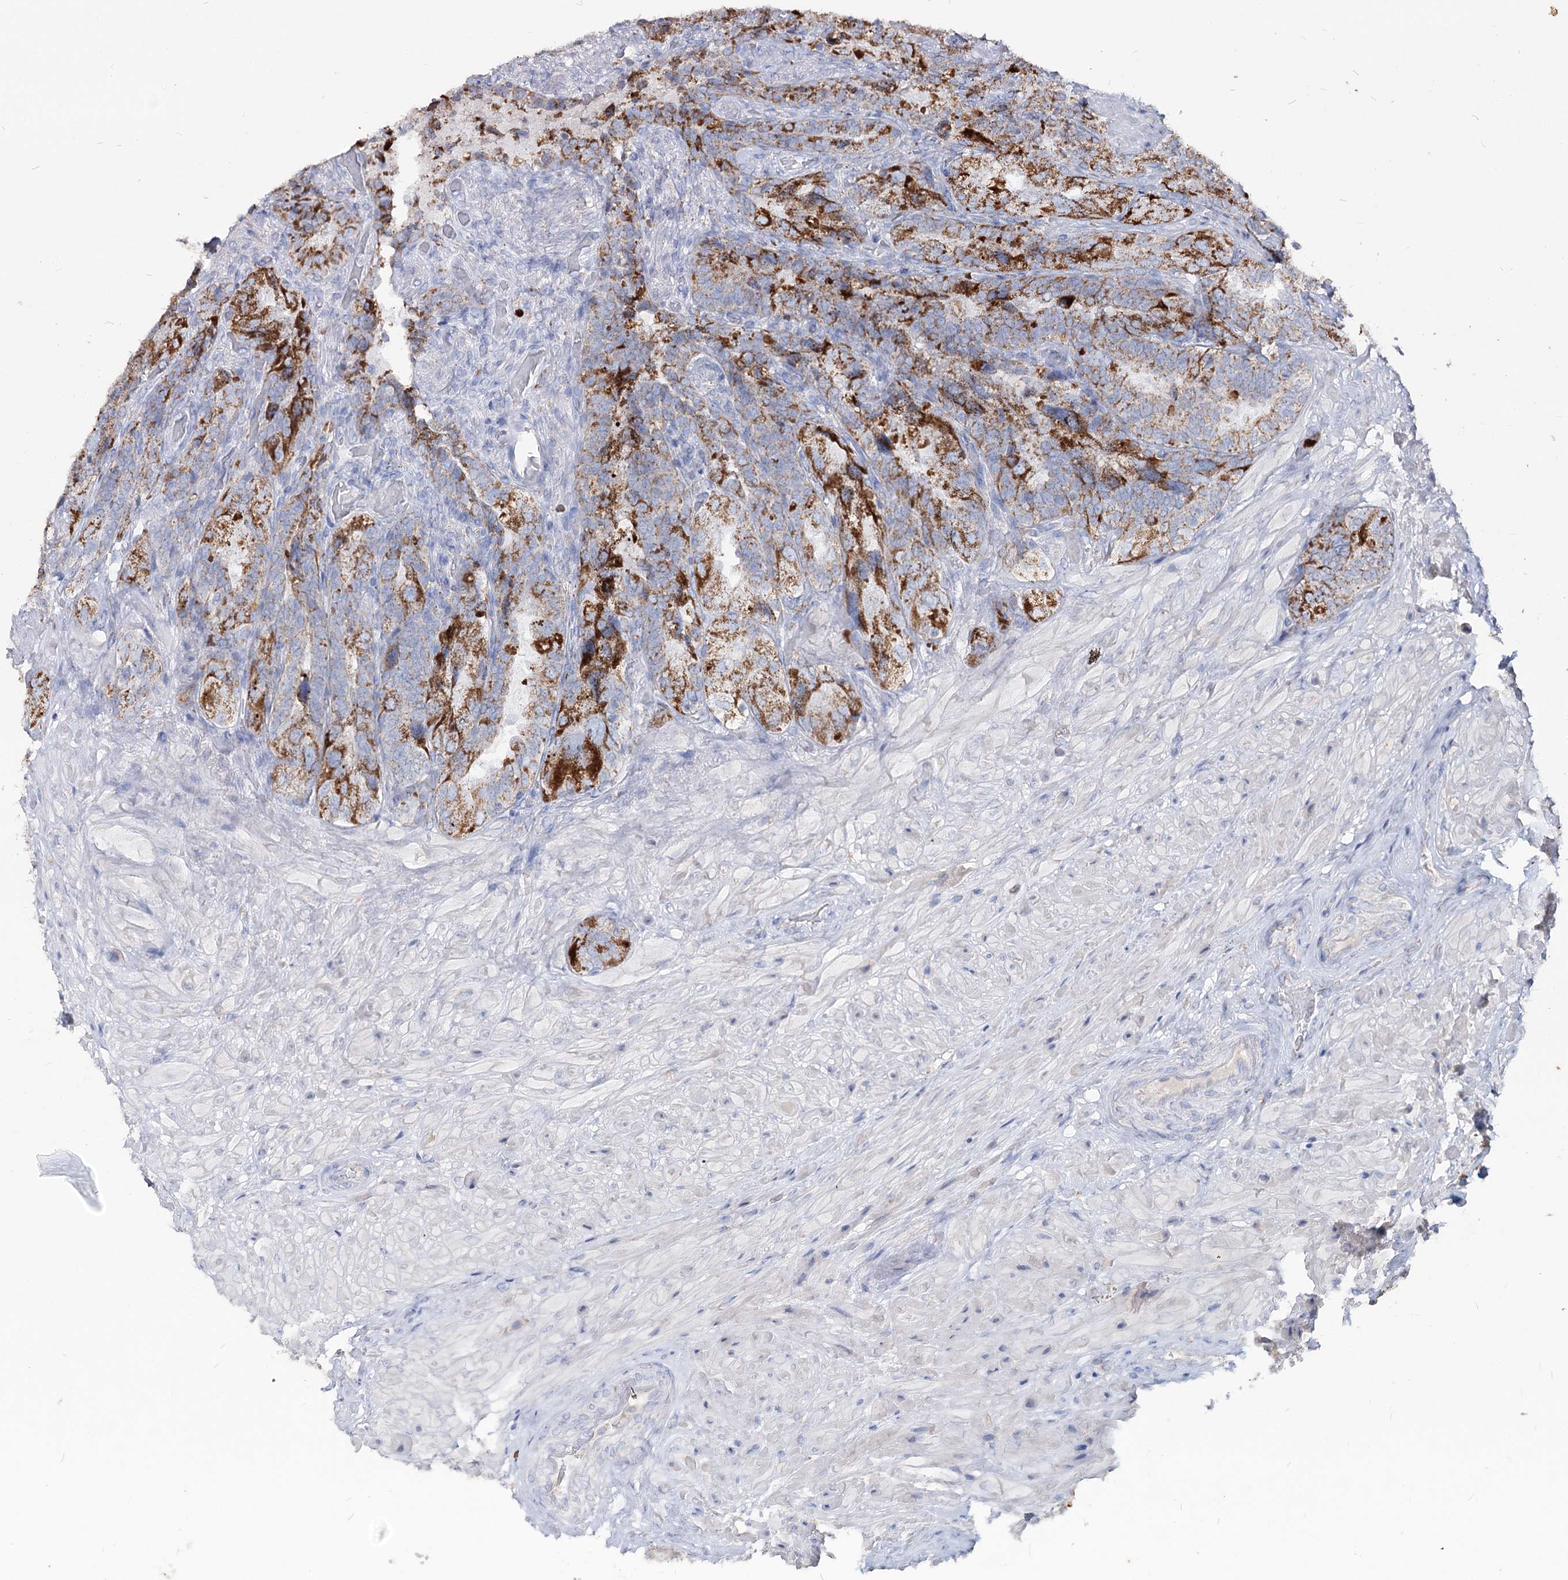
{"staining": {"intensity": "strong", "quantity": ">75%", "location": "cytoplasmic/membranous"}, "tissue": "seminal vesicle", "cell_type": "Glandular cells", "image_type": "normal", "snomed": [{"axis": "morphology", "description": "Normal tissue, NOS"}, {"axis": "topography", "description": "Prostate and seminal vesicle, NOS"}, {"axis": "topography", "description": "Prostate"}, {"axis": "topography", "description": "Seminal veicle"}], "caption": "Immunohistochemistry (IHC) (DAB) staining of normal human seminal vesicle reveals strong cytoplasmic/membranous protein positivity in approximately >75% of glandular cells. Ihc stains the protein of interest in brown and the nuclei are stained blue.", "gene": "MCCC2", "patient": {"sex": "male", "age": 67}}